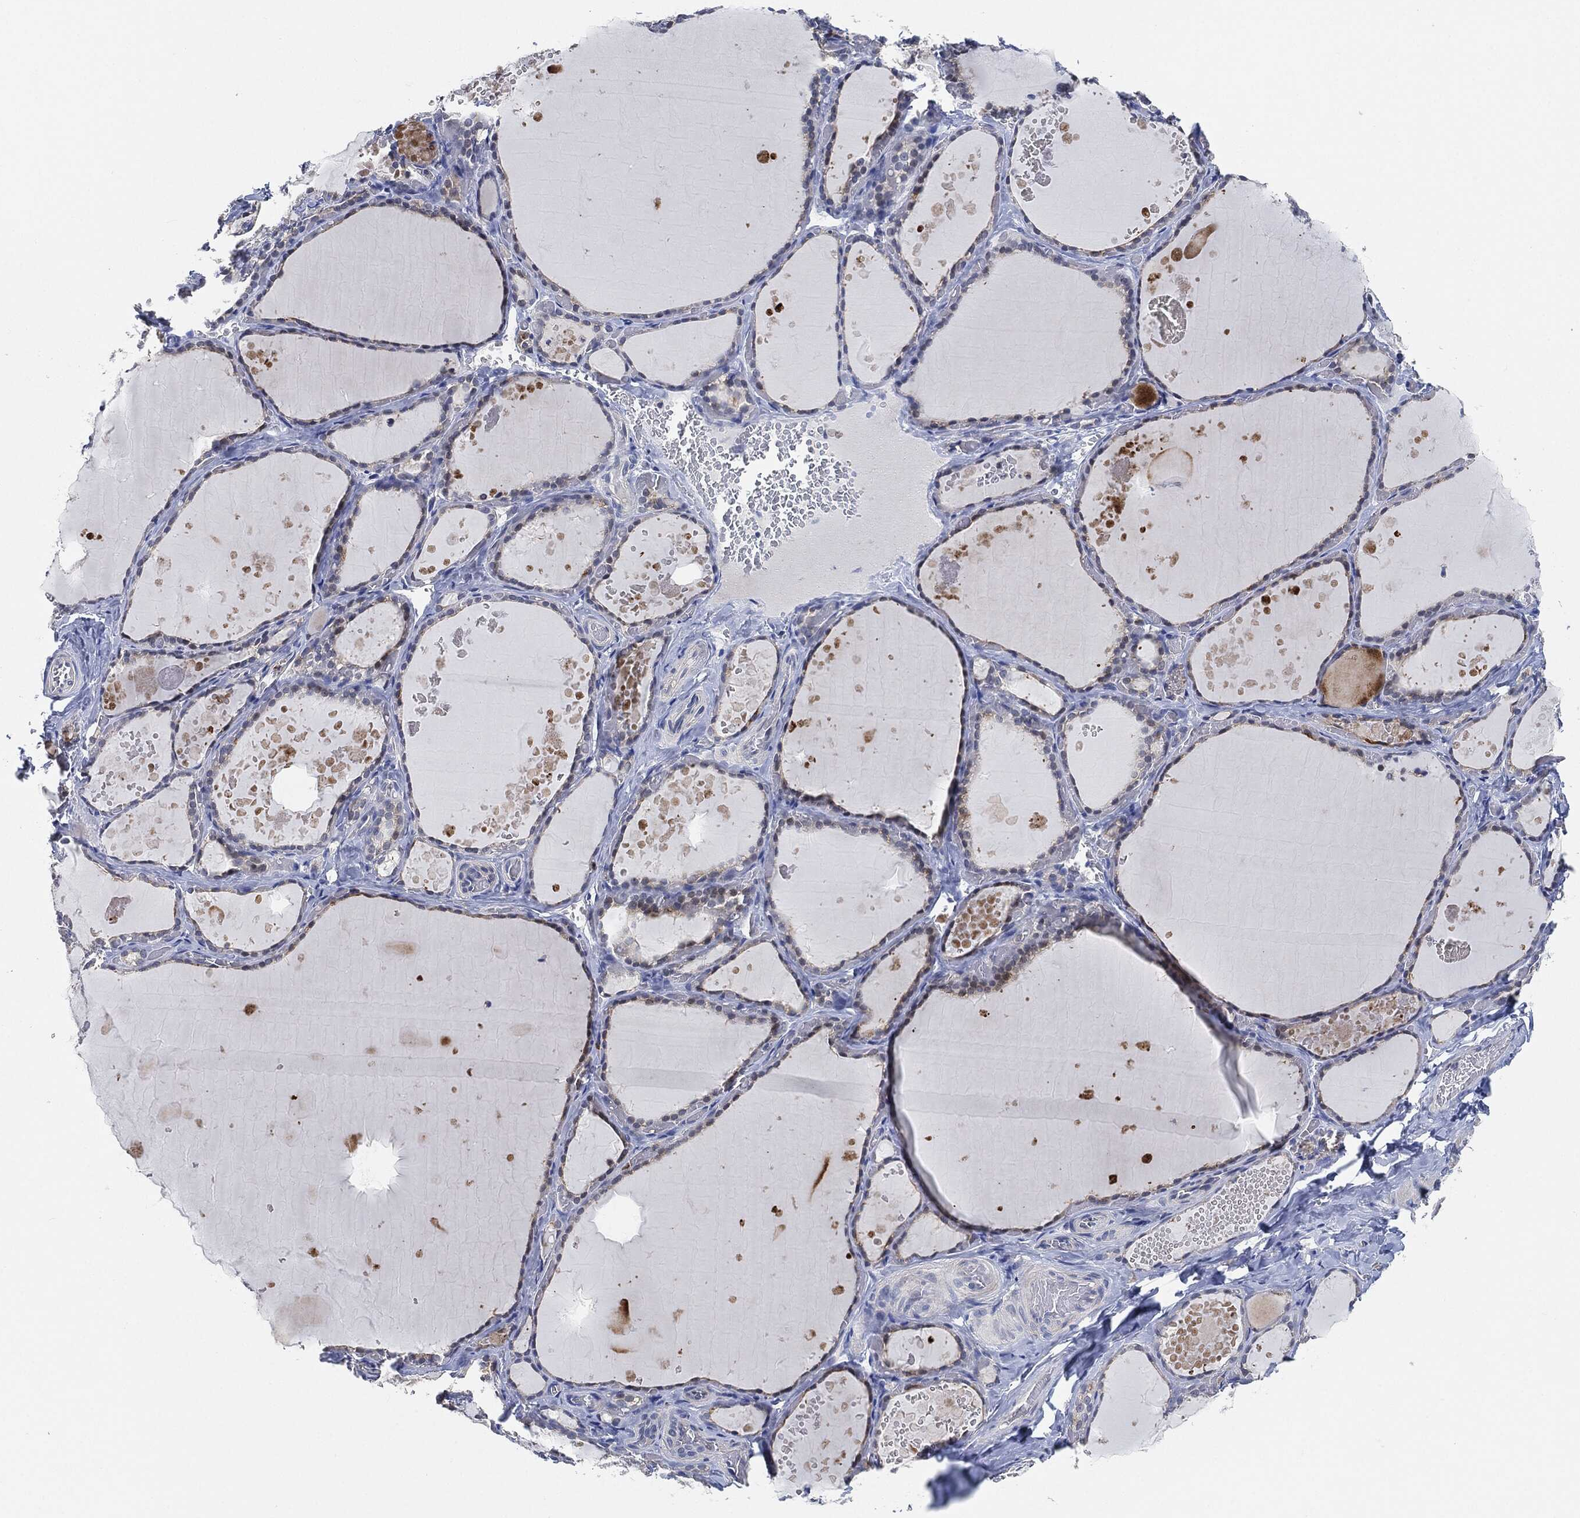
{"staining": {"intensity": "negative", "quantity": "none", "location": "none"}, "tissue": "thyroid gland", "cell_type": "Glandular cells", "image_type": "normal", "snomed": [{"axis": "morphology", "description": "Normal tissue, NOS"}, {"axis": "topography", "description": "Thyroid gland"}], "caption": "This histopathology image is of unremarkable thyroid gland stained with immunohistochemistry to label a protein in brown with the nuclei are counter-stained blue. There is no expression in glandular cells.", "gene": "VSIG4", "patient": {"sex": "female", "age": 56}}